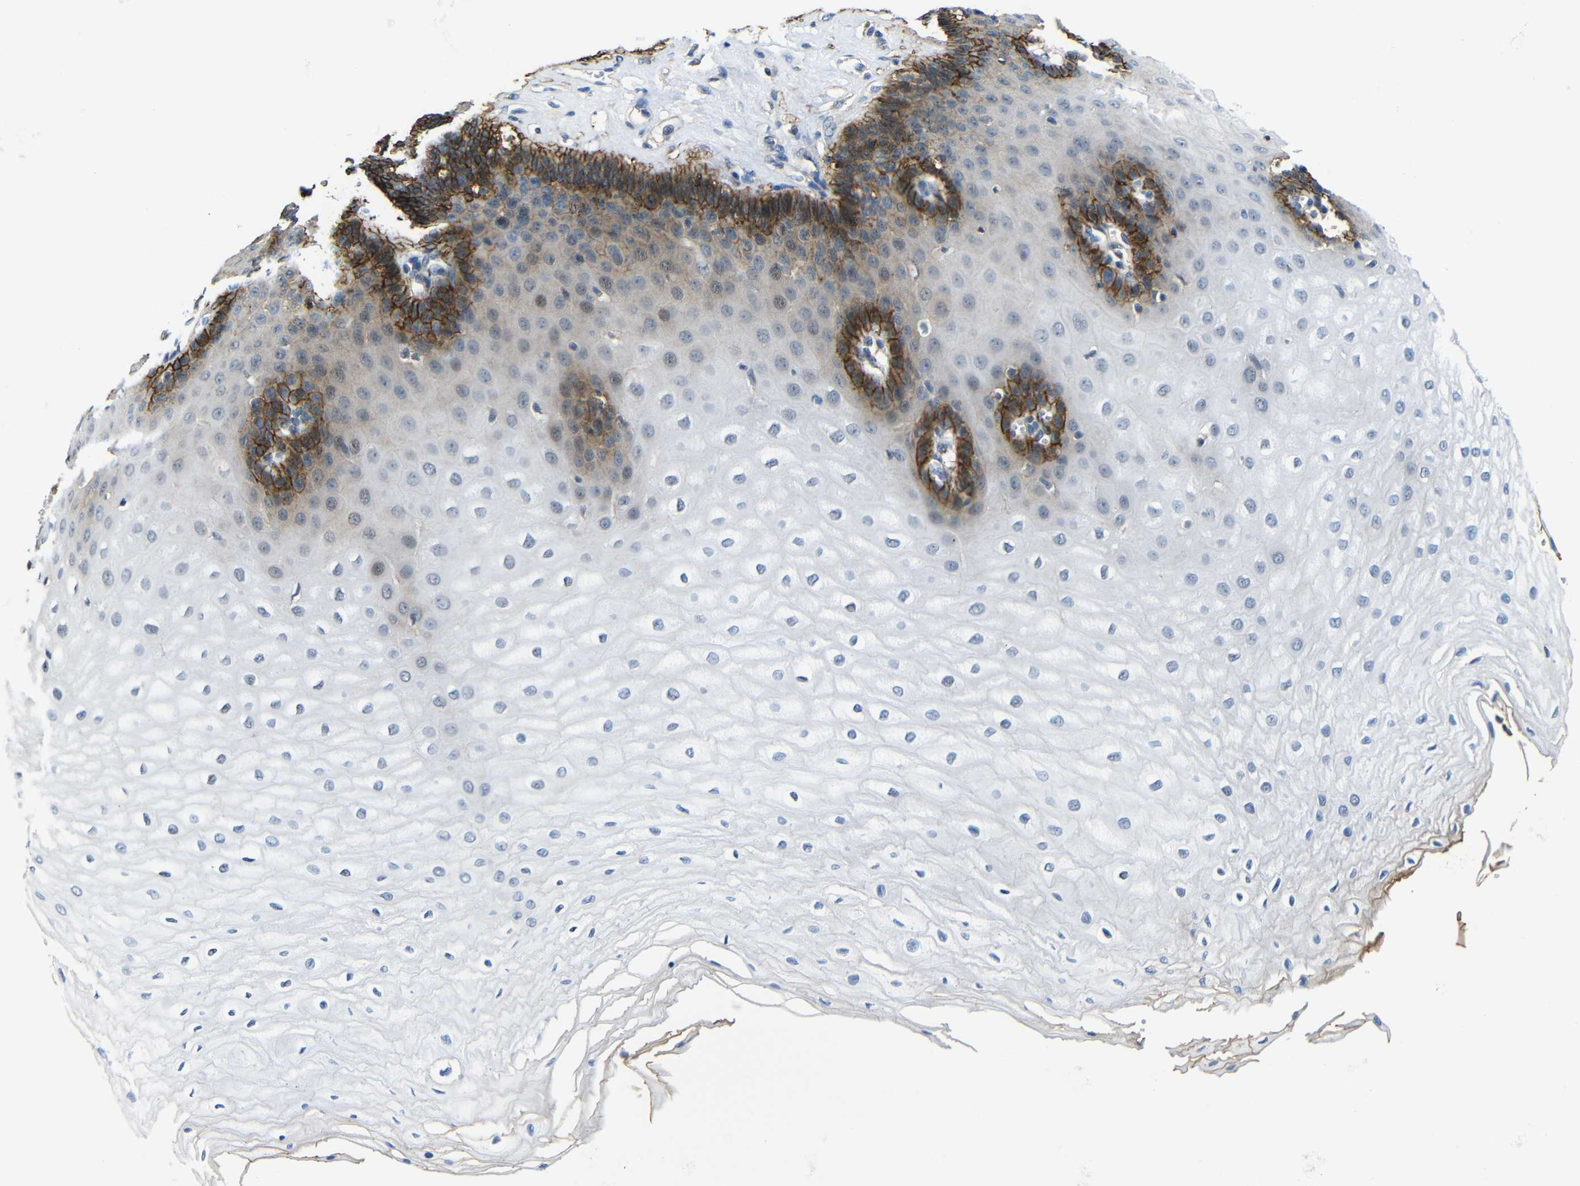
{"staining": {"intensity": "strong", "quantity": "<25%", "location": "cytoplasmic/membranous"}, "tissue": "esophagus", "cell_type": "Squamous epithelial cells", "image_type": "normal", "snomed": [{"axis": "morphology", "description": "Normal tissue, NOS"}, {"axis": "morphology", "description": "Squamous cell carcinoma, NOS"}, {"axis": "topography", "description": "Esophagus"}], "caption": "Immunohistochemical staining of benign esophagus reveals medium levels of strong cytoplasmic/membranous expression in about <25% of squamous epithelial cells.", "gene": "ZNF90", "patient": {"sex": "male", "age": 65}}